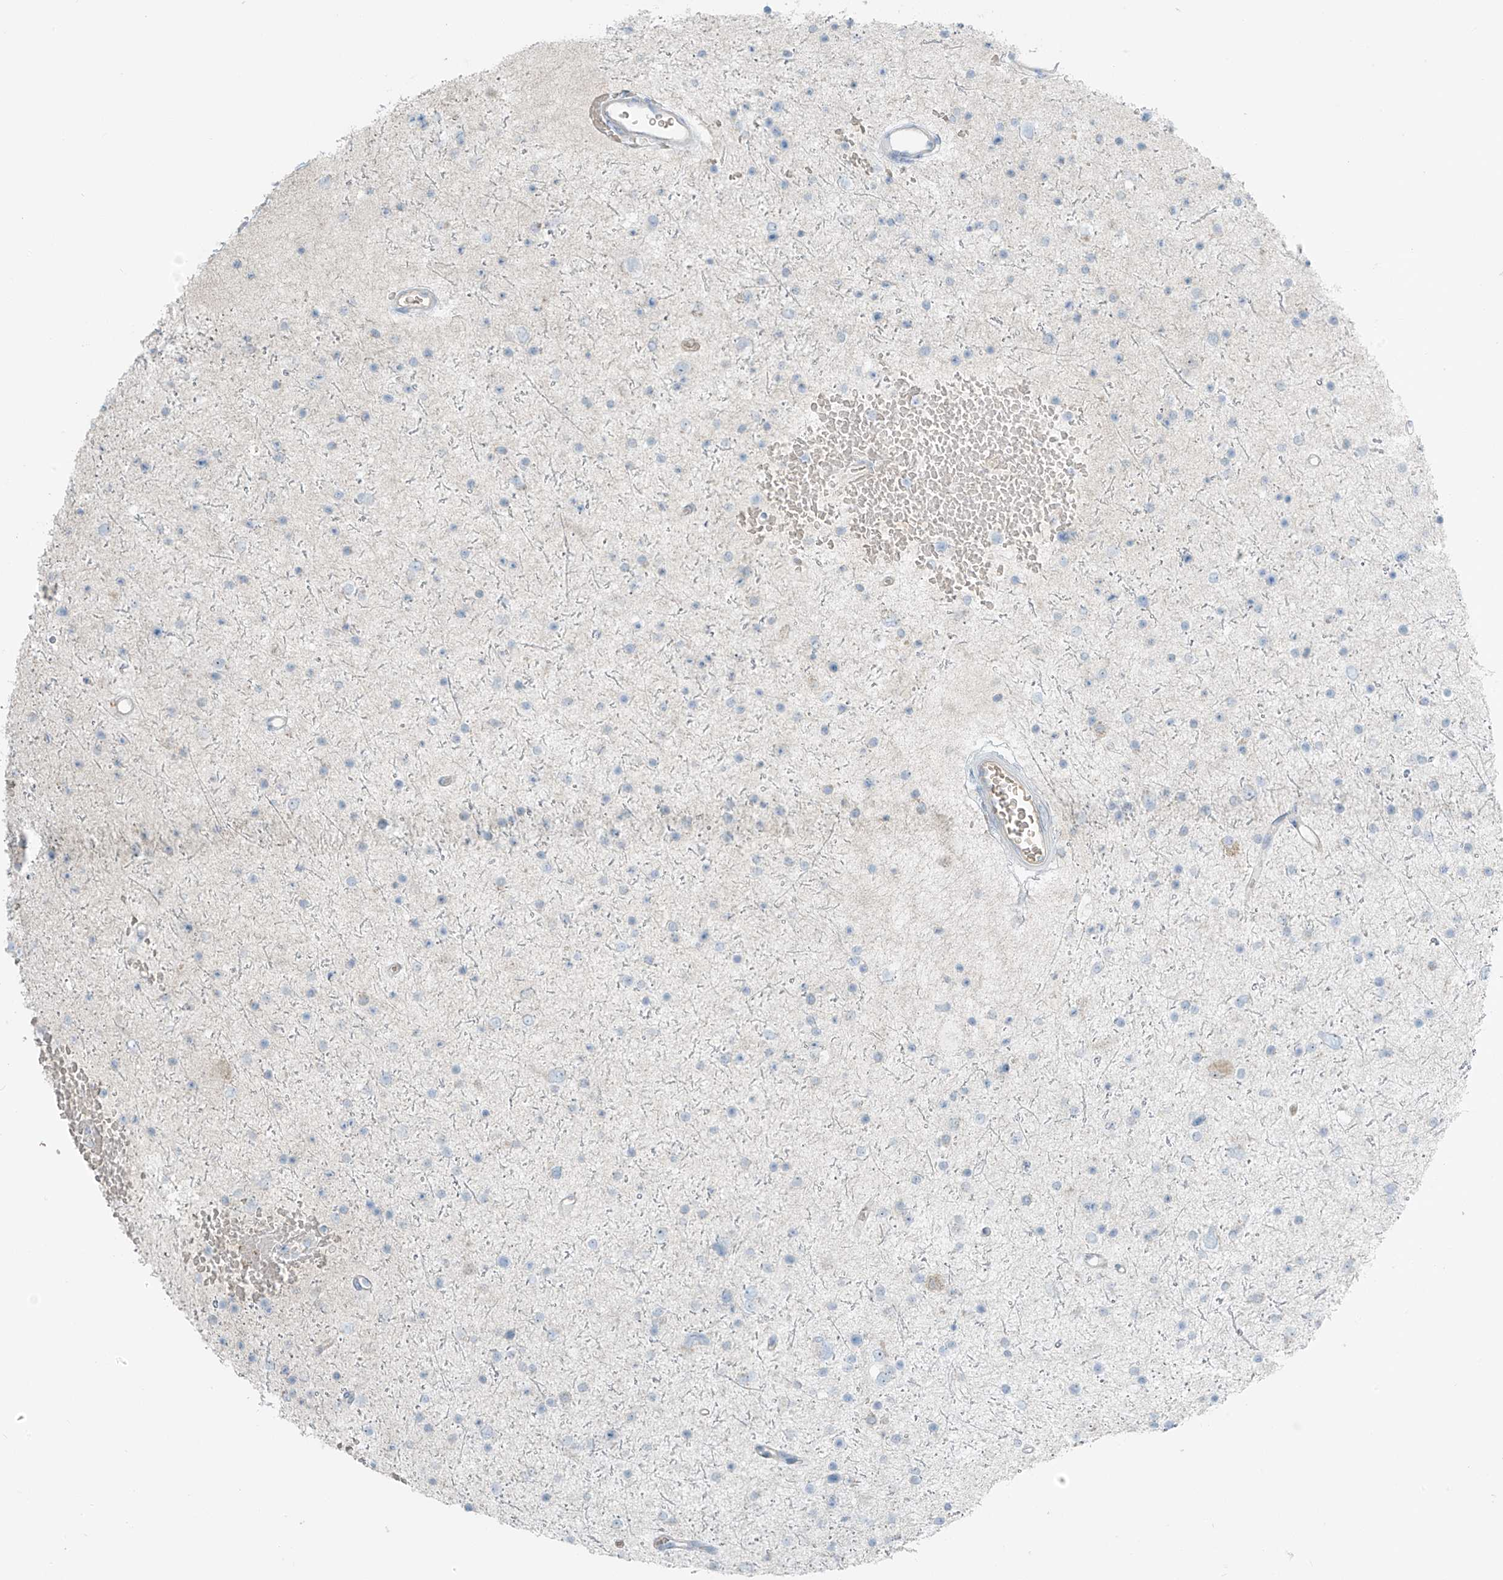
{"staining": {"intensity": "negative", "quantity": "none", "location": "none"}, "tissue": "glioma", "cell_type": "Tumor cells", "image_type": "cancer", "snomed": [{"axis": "morphology", "description": "Glioma, malignant, Low grade"}, {"axis": "topography", "description": "Brain"}], "caption": "Immunohistochemistry (IHC) micrograph of human glioma stained for a protein (brown), which exhibits no positivity in tumor cells.", "gene": "FAM131C", "patient": {"sex": "female", "age": 37}}